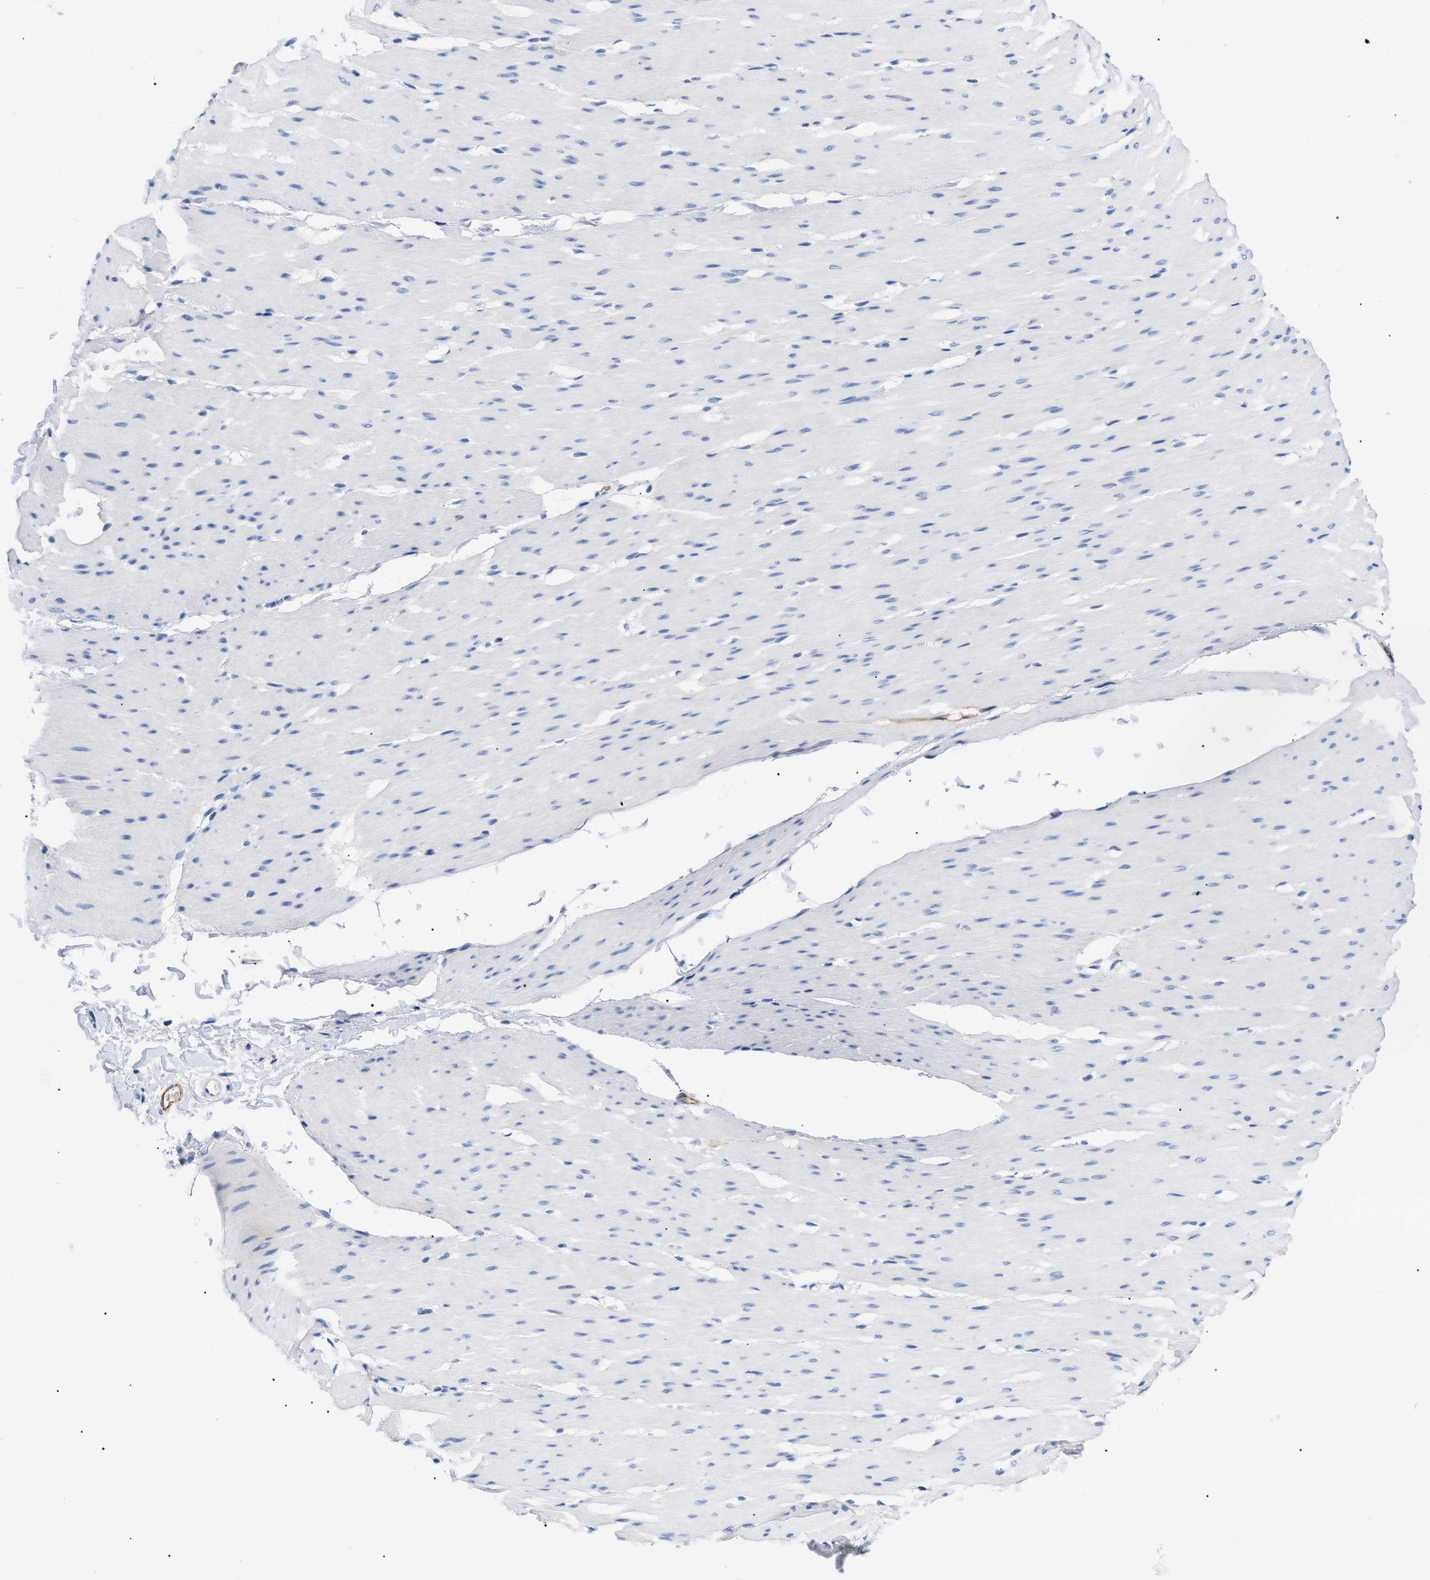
{"staining": {"intensity": "negative", "quantity": "none", "location": "none"}, "tissue": "smooth muscle", "cell_type": "Smooth muscle cells", "image_type": "normal", "snomed": [{"axis": "morphology", "description": "Normal tissue, NOS"}, {"axis": "topography", "description": "Smooth muscle"}, {"axis": "topography", "description": "Colon"}], "caption": "Immunohistochemistry (IHC) histopathology image of unremarkable smooth muscle: human smooth muscle stained with DAB (3,3'-diaminobenzidine) shows no significant protein positivity in smooth muscle cells.", "gene": "ACKR1", "patient": {"sex": "male", "age": 67}}